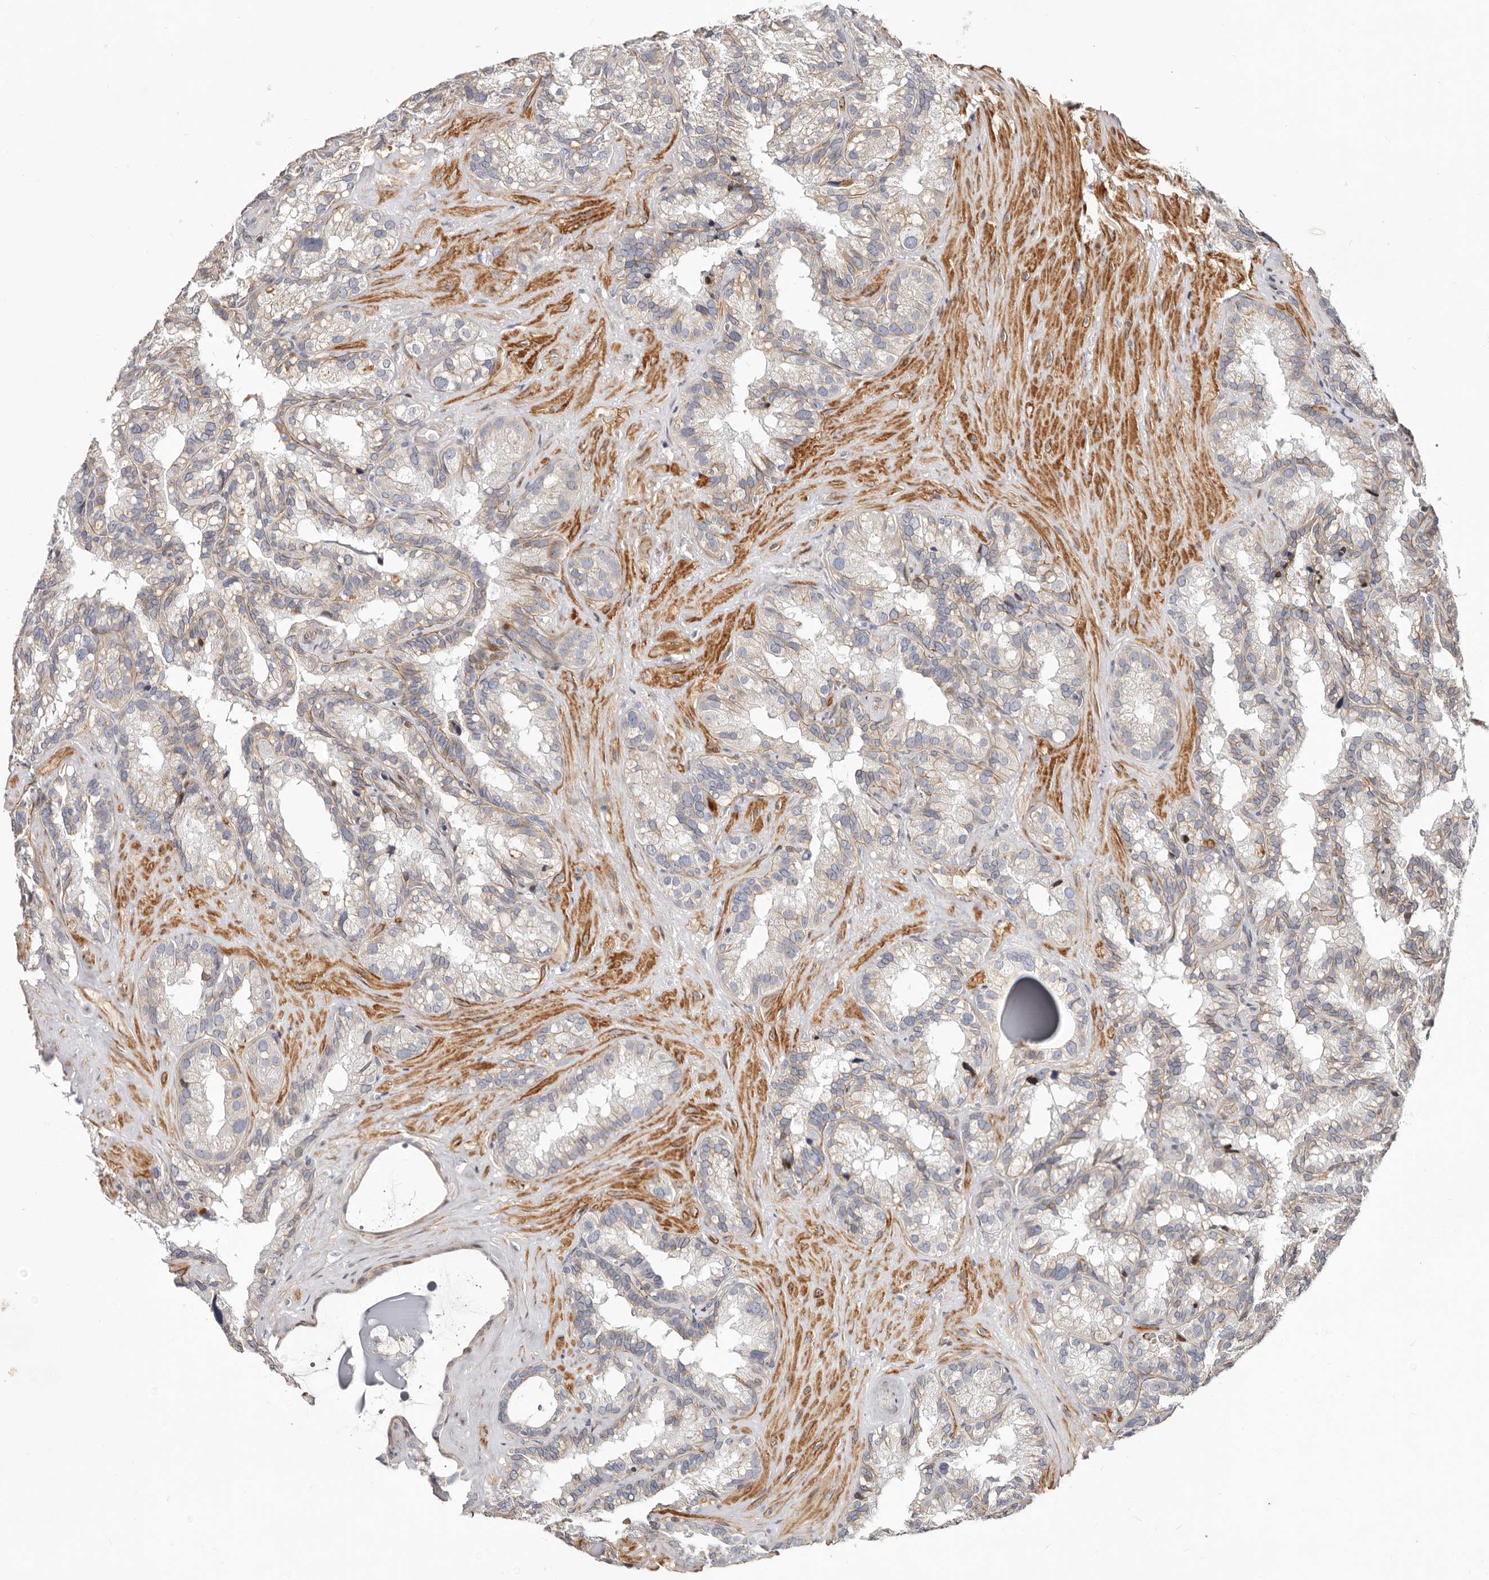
{"staining": {"intensity": "weak", "quantity": "25%-75%", "location": "cytoplasmic/membranous,nuclear"}, "tissue": "seminal vesicle", "cell_type": "Glandular cells", "image_type": "normal", "snomed": [{"axis": "morphology", "description": "Normal tissue, NOS"}, {"axis": "topography", "description": "Prostate"}, {"axis": "topography", "description": "Seminal veicle"}], "caption": "This image reveals immunohistochemistry (IHC) staining of normal human seminal vesicle, with low weak cytoplasmic/membranous,nuclear positivity in approximately 25%-75% of glandular cells.", "gene": "EPHX3", "patient": {"sex": "male", "age": 68}}